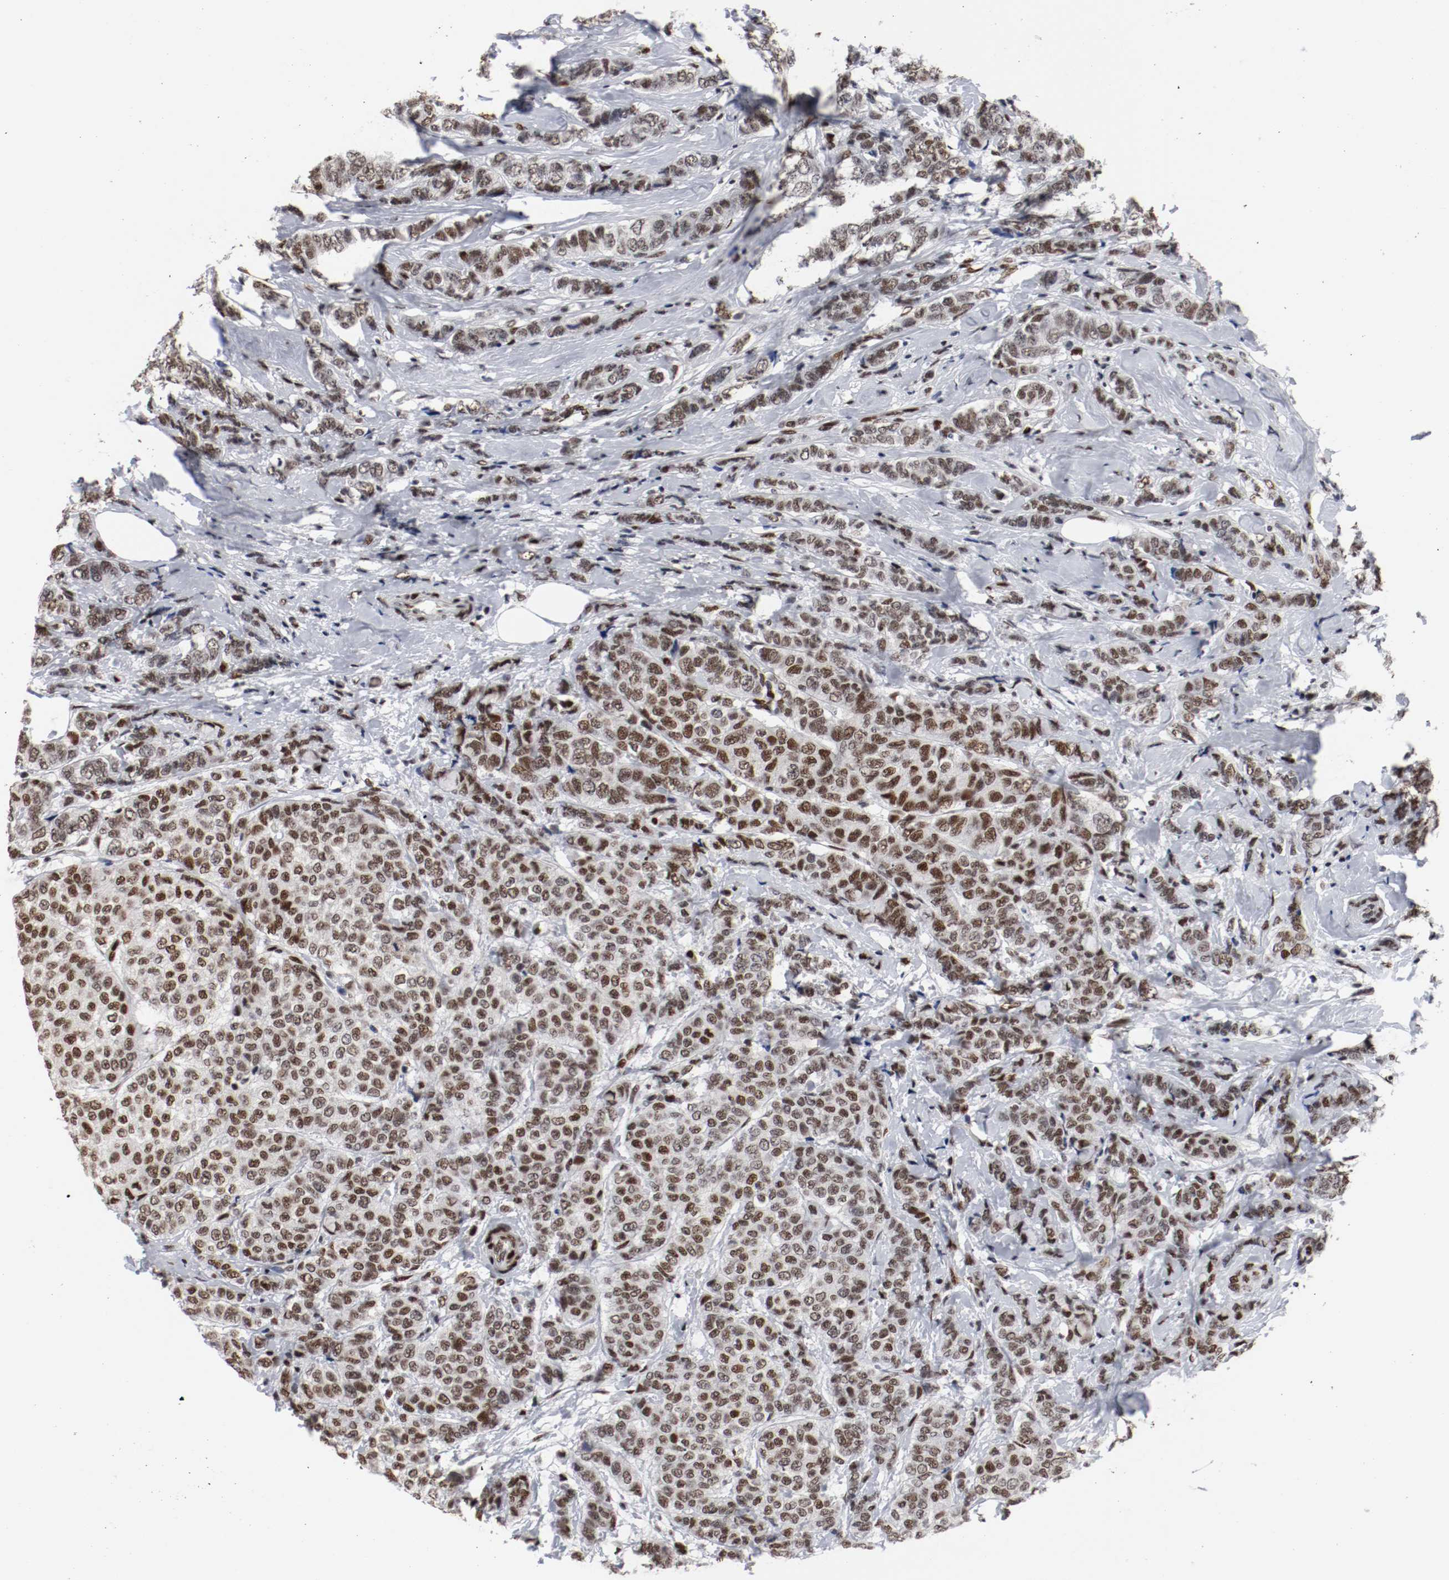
{"staining": {"intensity": "strong", "quantity": ">75%", "location": "nuclear"}, "tissue": "breast cancer", "cell_type": "Tumor cells", "image_type": "cancer", "snomed": [{"axis": "morphology", "description": "Lobular carcinoma"}, {"axis": "topography", "description": "Breast"}], "caption": "Immunohistochemistry (IHC) (DAB) staining of human breast cancer reveals strong nuclear protein expression in about >75% of tumor cells. Nuclei are stained in blue.", "gene": "MEF2D", "patient": {"sex": "female", "age": 60}}